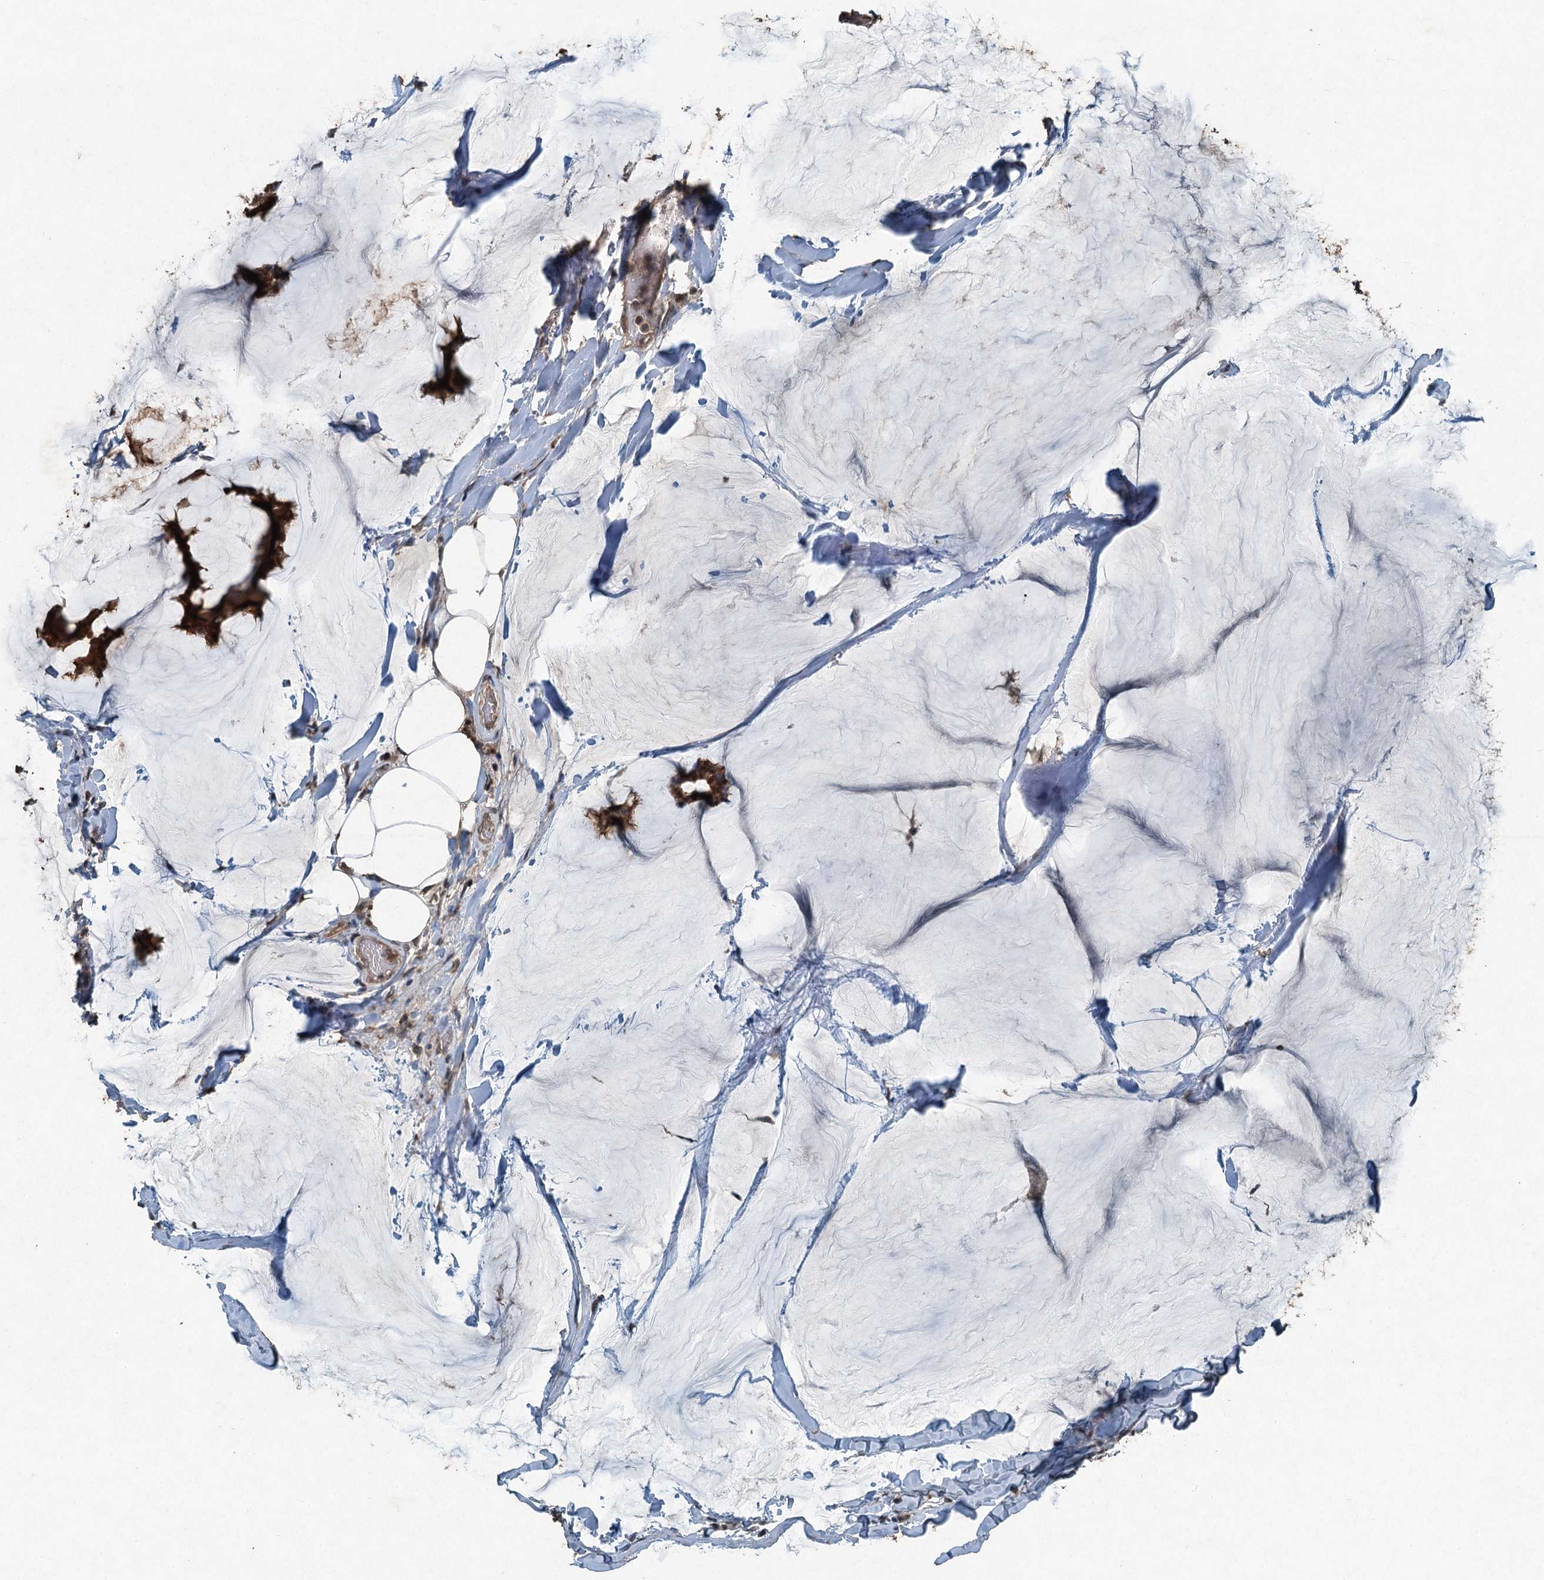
{"staining": {"intensity": "moderate", "quantity": ">75%", "location": "cytoplasmic/membranous"}, "tissue": "breast cancer", "cell_type": "Tumor cells", "image_type": "cancer", "snomed": [{"axis": "morphology", "description": "Duct carcinoma"}, {"axis": "topography", "description": "Breast"}], "caption": "Breast cancer (invasive ductal carcinoma) stained with immunohistochemistry shows moderate cytoplasmic/membranous staining in approximately >75% of tumor cells.", "gene": "TCTN1", "patient": {"sex": "female", "age": 93}}